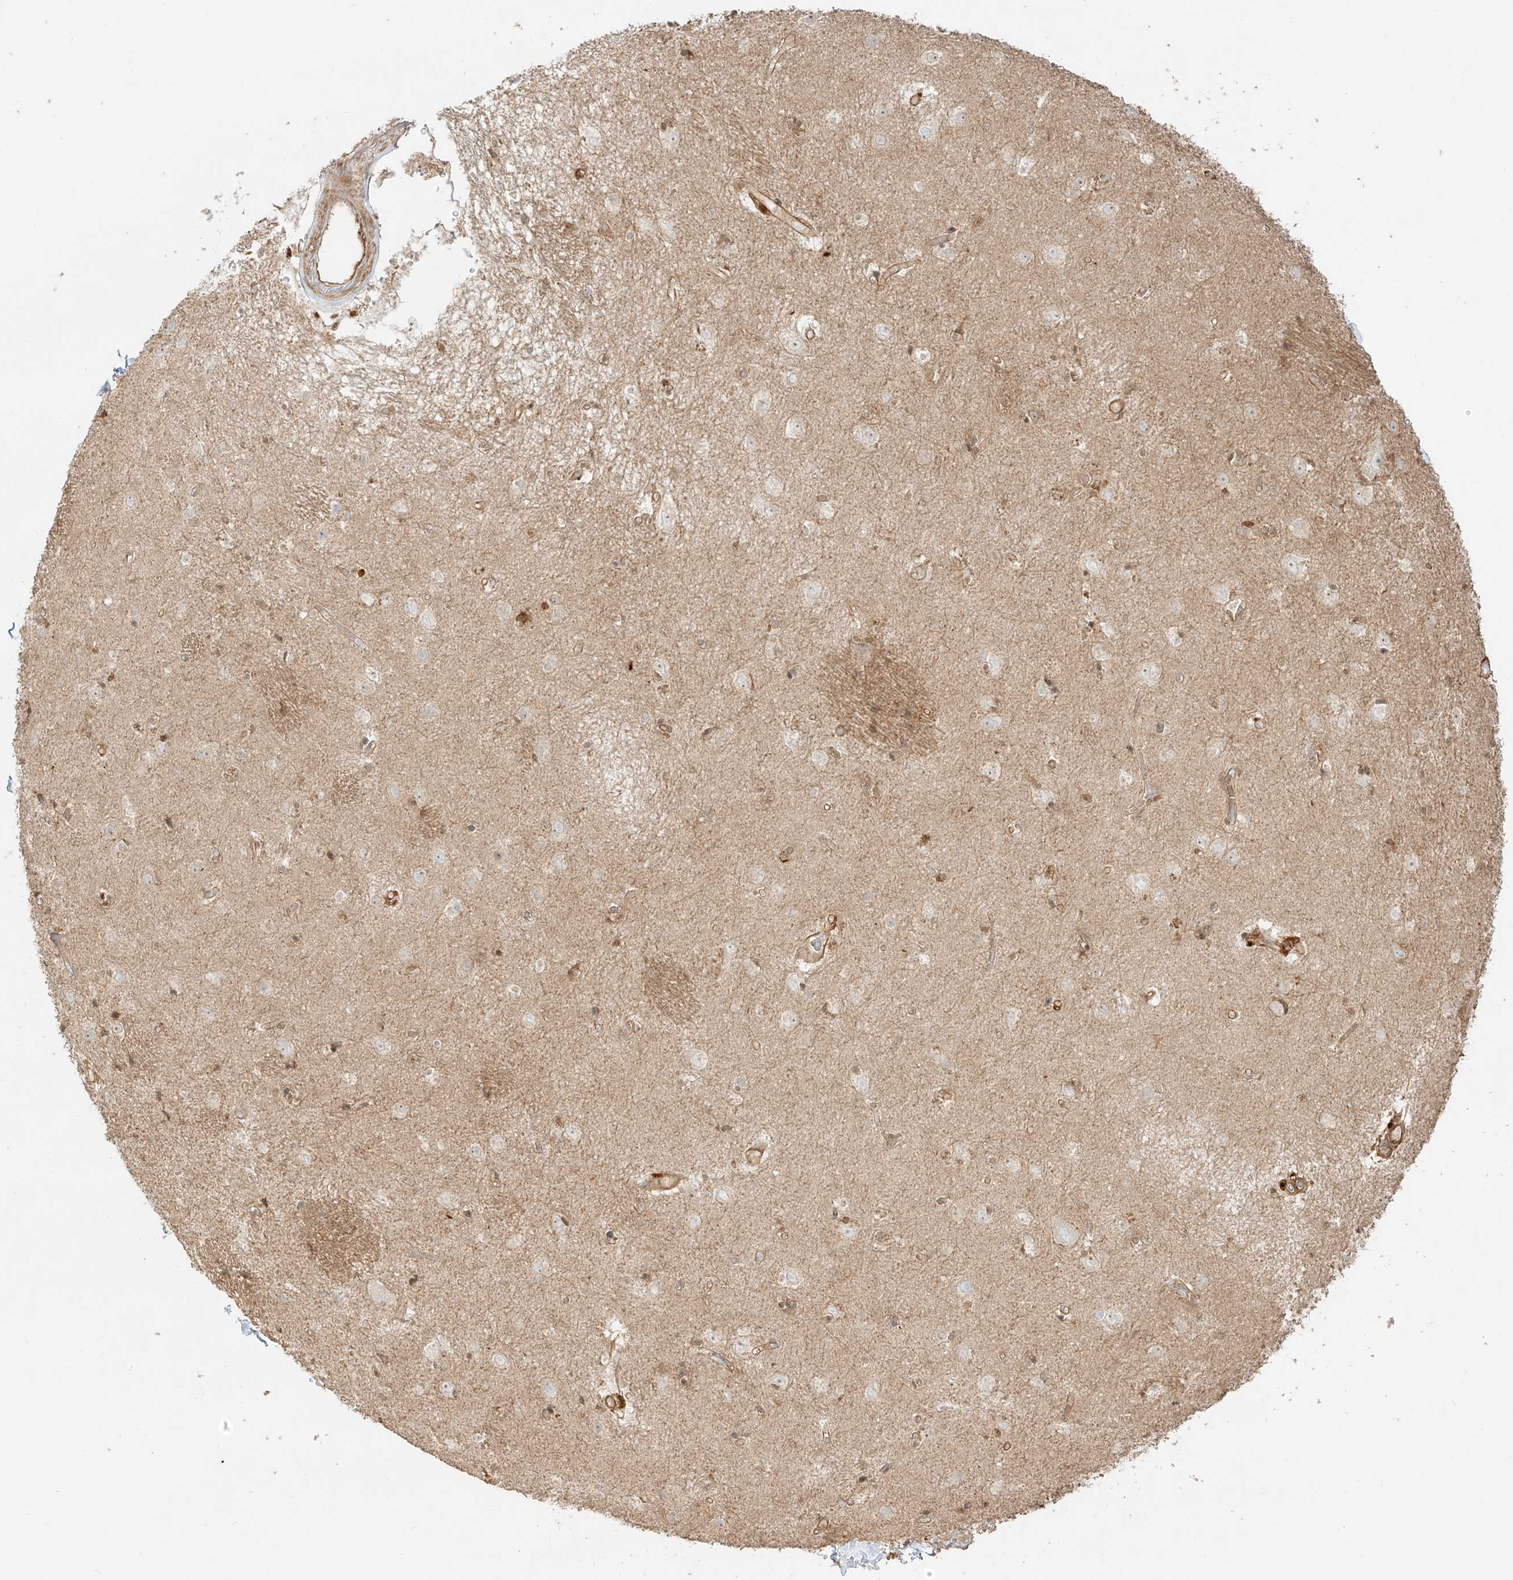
{"staining": {"intensity": "moderate", "quantity": "<25%", "location": "cytoplasmic/membranous"}, "tissue": "caudate", "cell_type": "Glial cells", "image_type": "normal", "snomed": [{"axis": "morphology", "description": "Normal tissue, NOS"}, {"axis": "topography", "description": "Lateral ventricle wall"}], "caption": "Brown immunohistochemical staining in normal caudate reveals moderate cytoplasmic/membranous positivity in about <25% of glial cells.", "gene": "SNX9", "patient": {"sex": "male", "age": 70}}